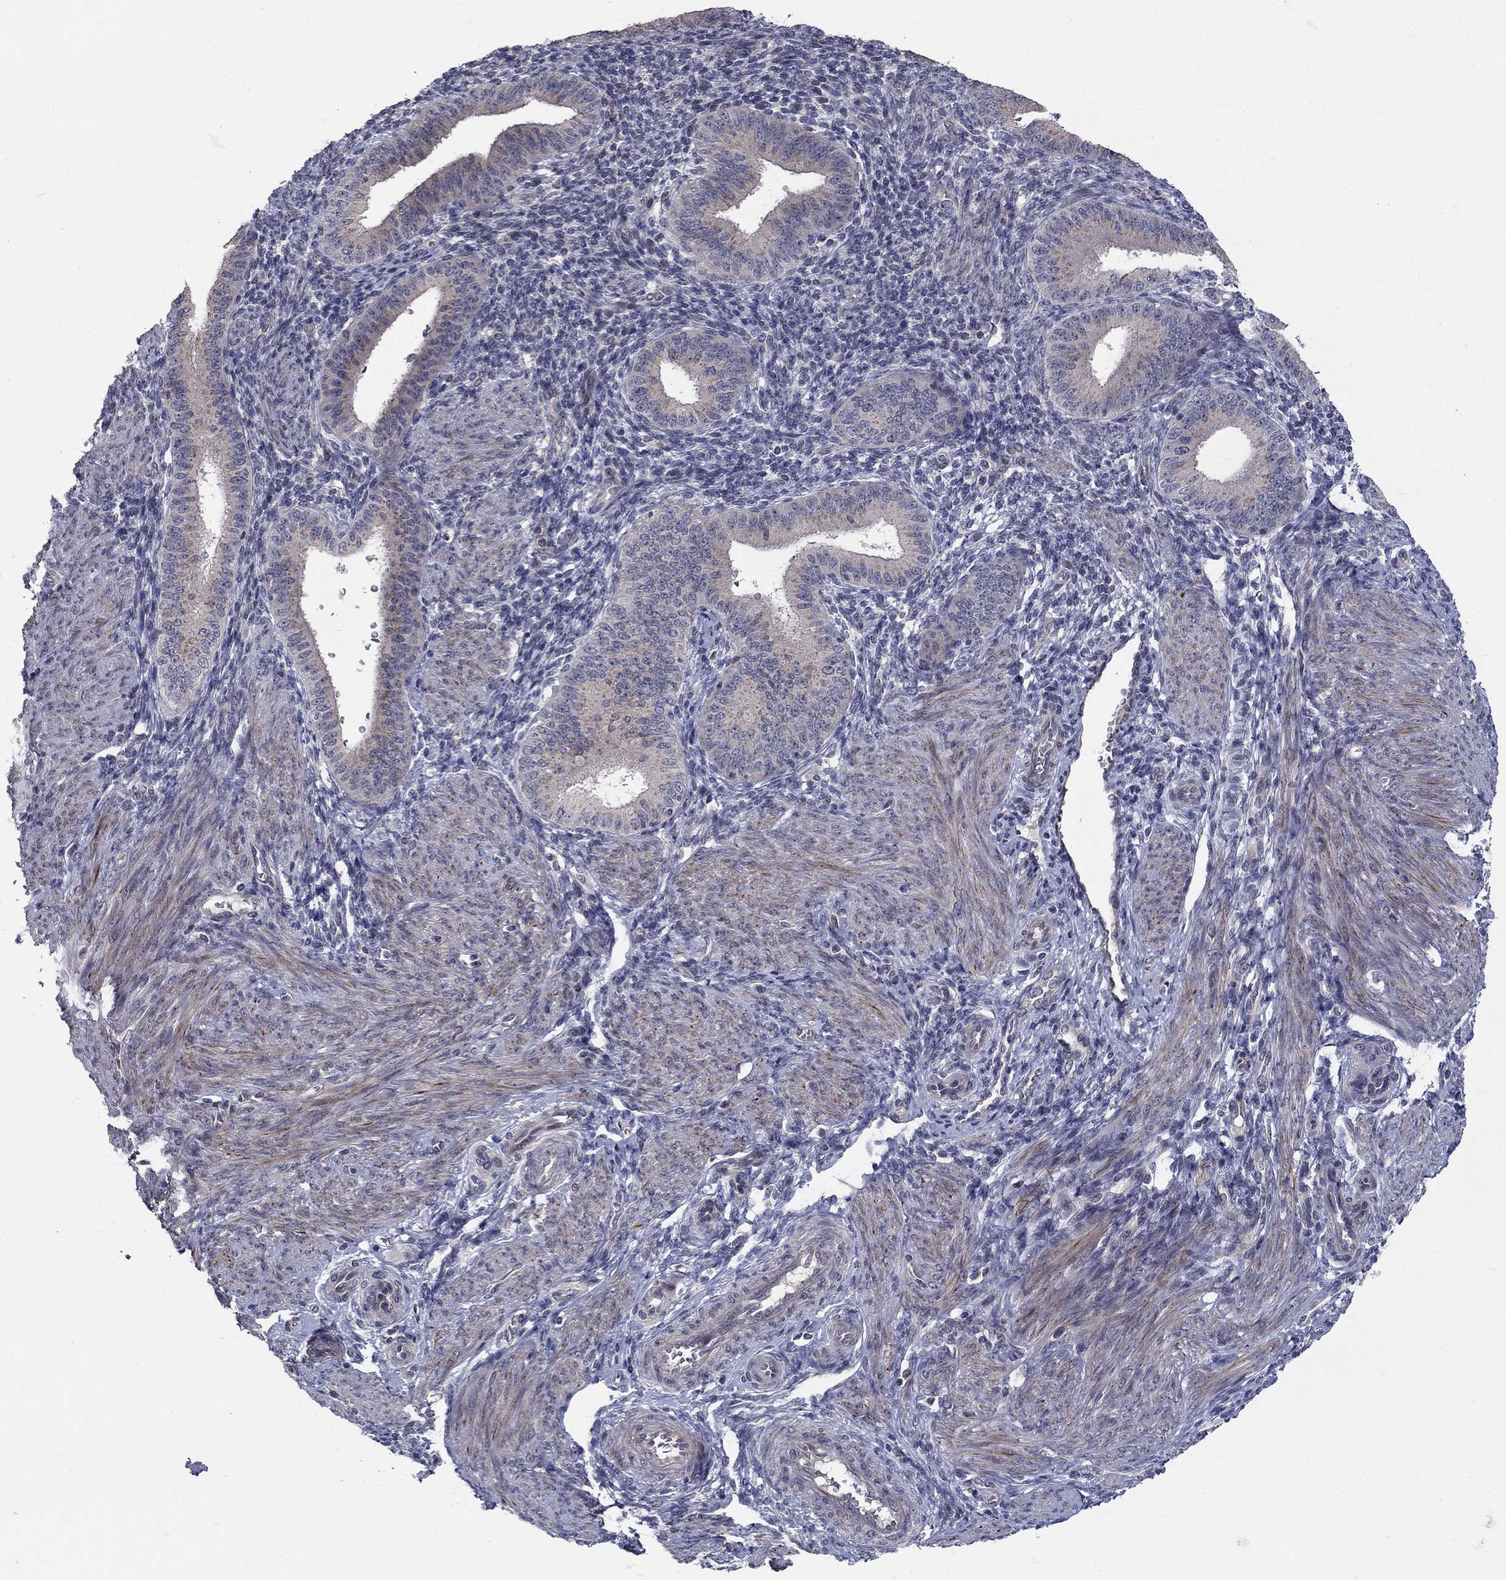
{"staining": {"intensity": "negative", "quantity": "none", "location": "none"}, "tissue": "endometrium", "cell_type": "Cells in endometrial stroma", "image_type": "normal", "snomed": [{"axis": "morphology", "description": "Normal tissue, NOS"}, {"axis": "topography", "description": "Endometrium"}], "caption": "Immunohistochemistry (IHC) micrograph of unremarkable human endometrium stained for a protein (brown), which displays no positivity in cells in endometrial stroma. Nuclei are stained in blue.", "gene": "FAM3B", "patient": {"sex": "female", "age": 39}}